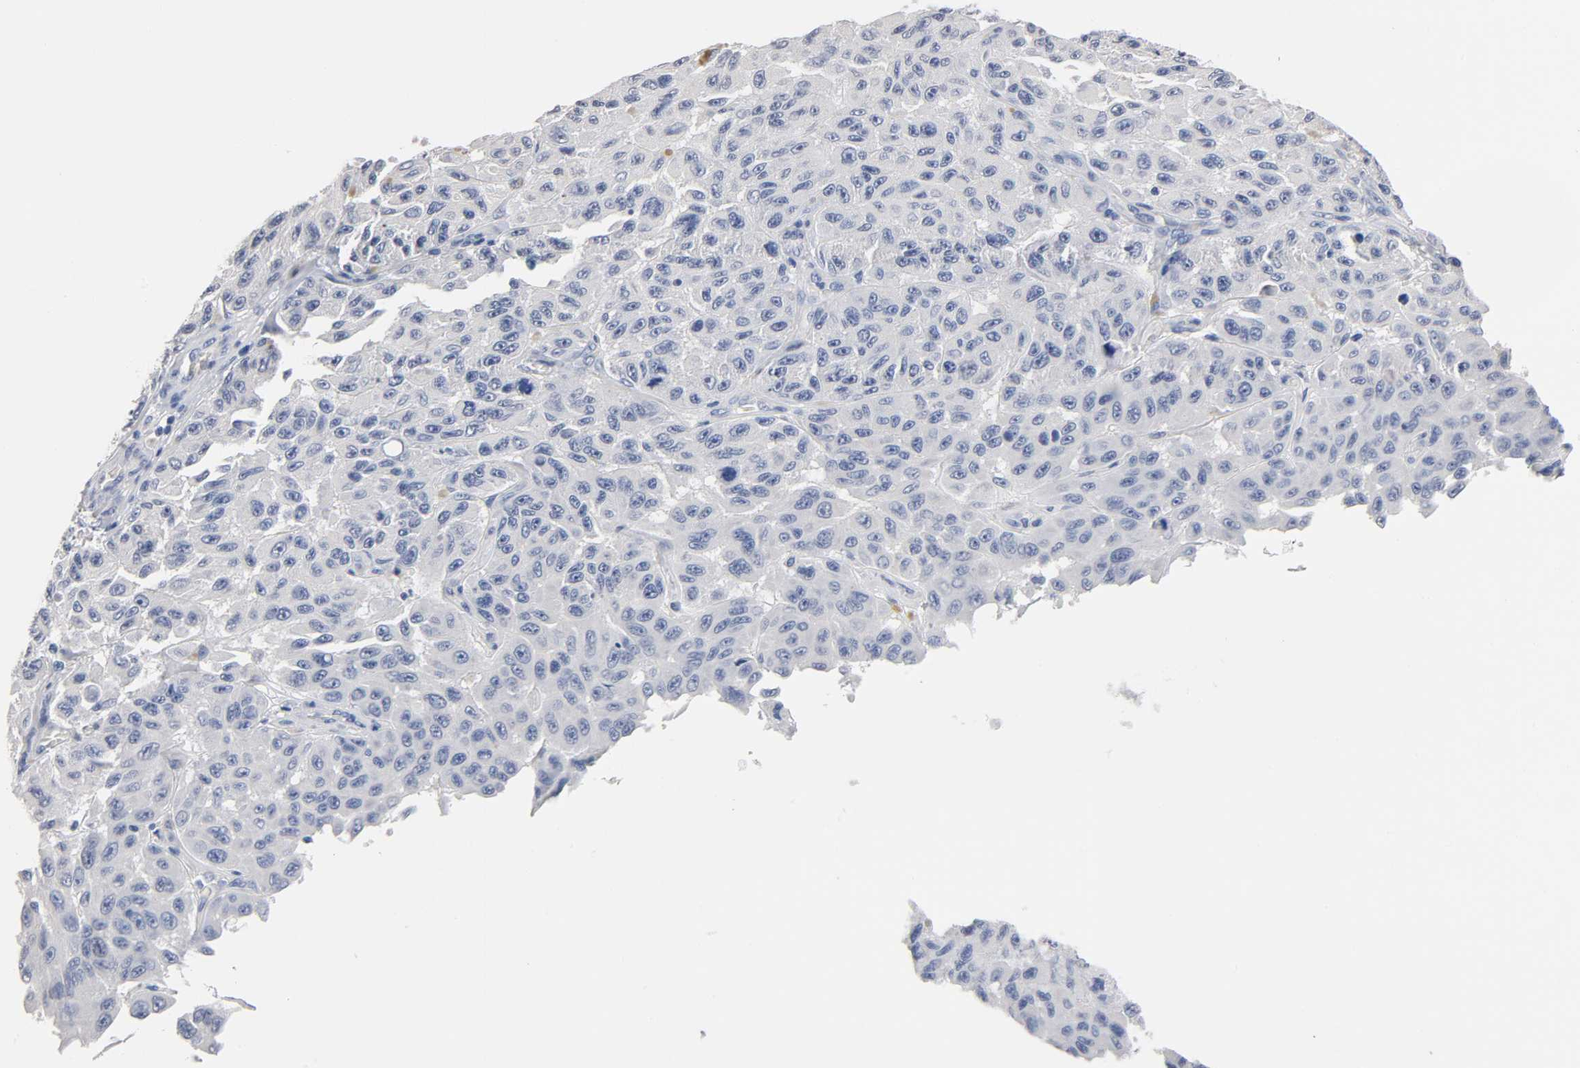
{"staining": {"intensity": "negative", "quantity": "none", "location": "none"}, "tissue": "melanoma", "cell_type": "Tumor cells", "image_type": "cancer", "snomed": [{"axis": "morphology", "description": "Malignant melanoma, NOS"}, {"axis": "topography", "description": "Skin"}], "caption": "A micrograph of malignant melanoma stained for a protein demonstrates no brown staining in tumor cells.", "gene": "ZCCHC13", "patient": {"sex": "male", "age": 30}}